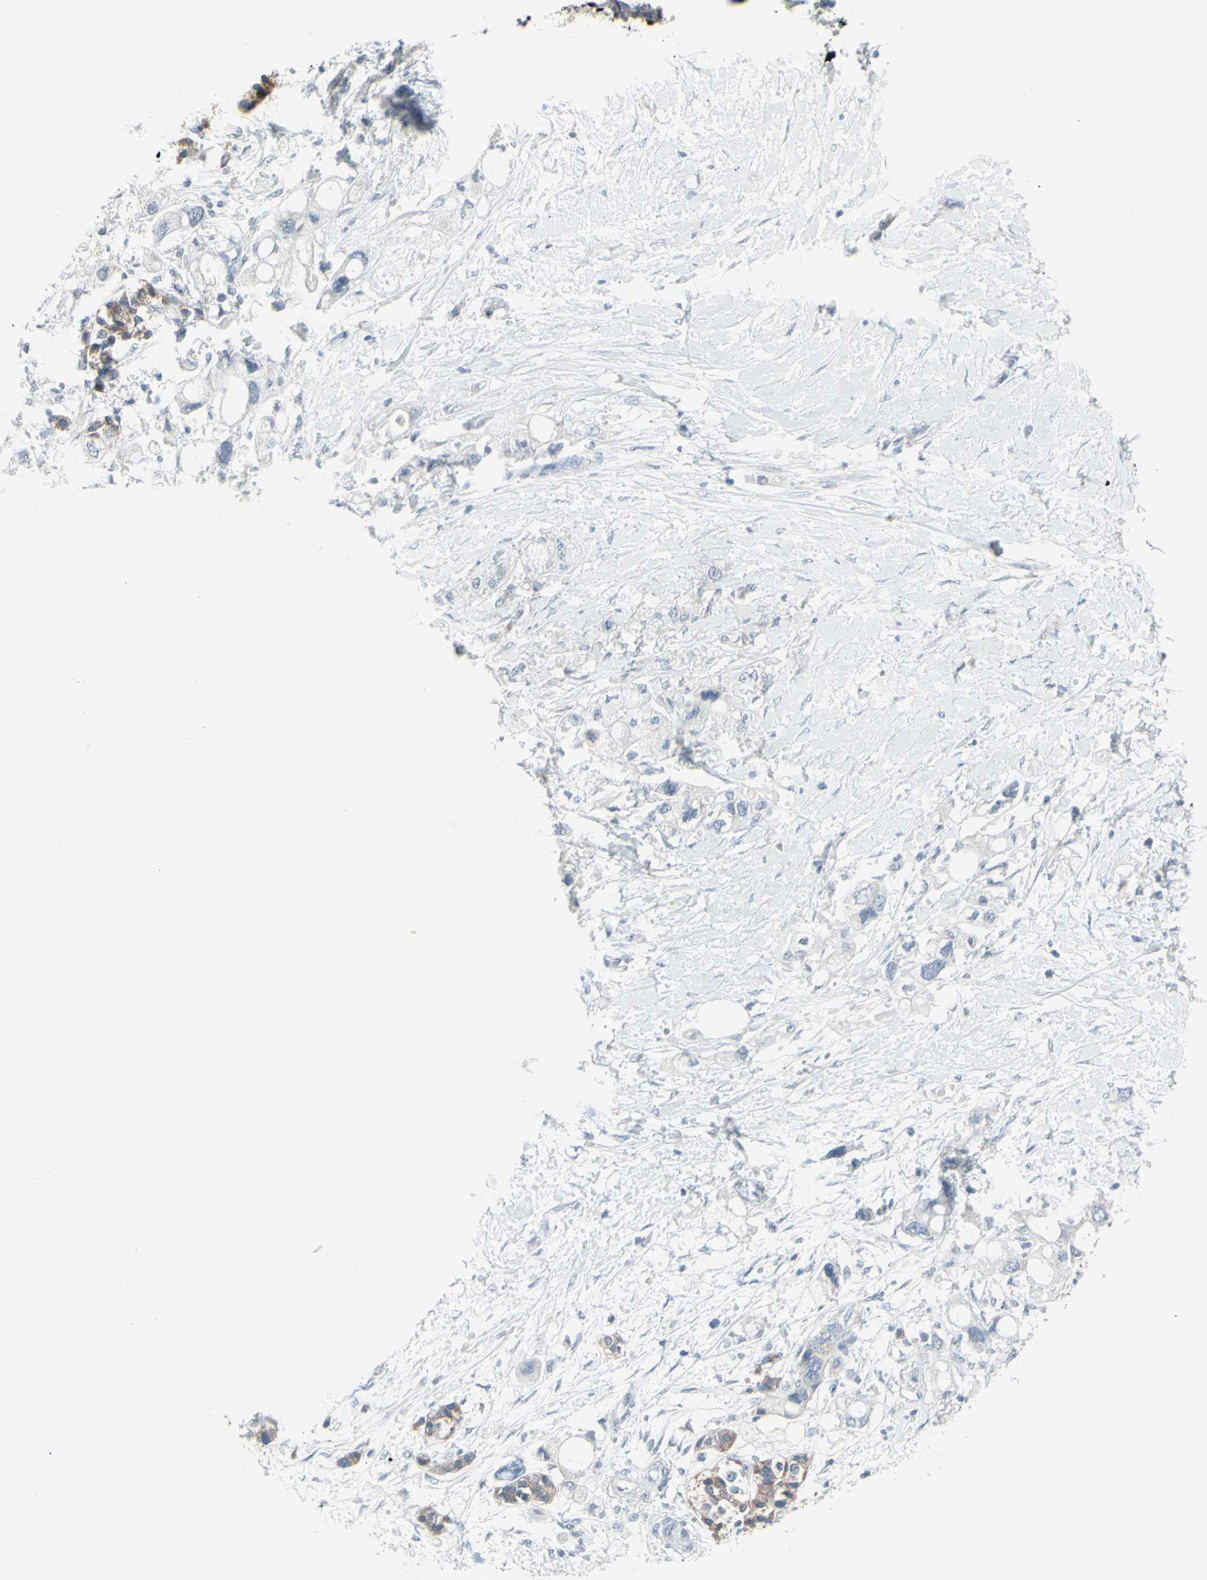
{"staining": {"intensity": "weak", "quantity": "<25%", "location": "cytoplasmic/membranous"}, "tissue": "pancreatic cancer", "cell_type": "Tumor cells", "image_type": "cancer", "snomed": [{"axis": "morphology", "description": "Adenocarcinoma, NOS"}, {"axis": "topography", "description": "Pancreas"}], "caption": "Adenocarcinoma (pancreatic) was stained to show a protein in brown. There is no significant staining in tumor cells.", "gene": "RAB3A", "patient": {"sex": "female", "age": 56}}